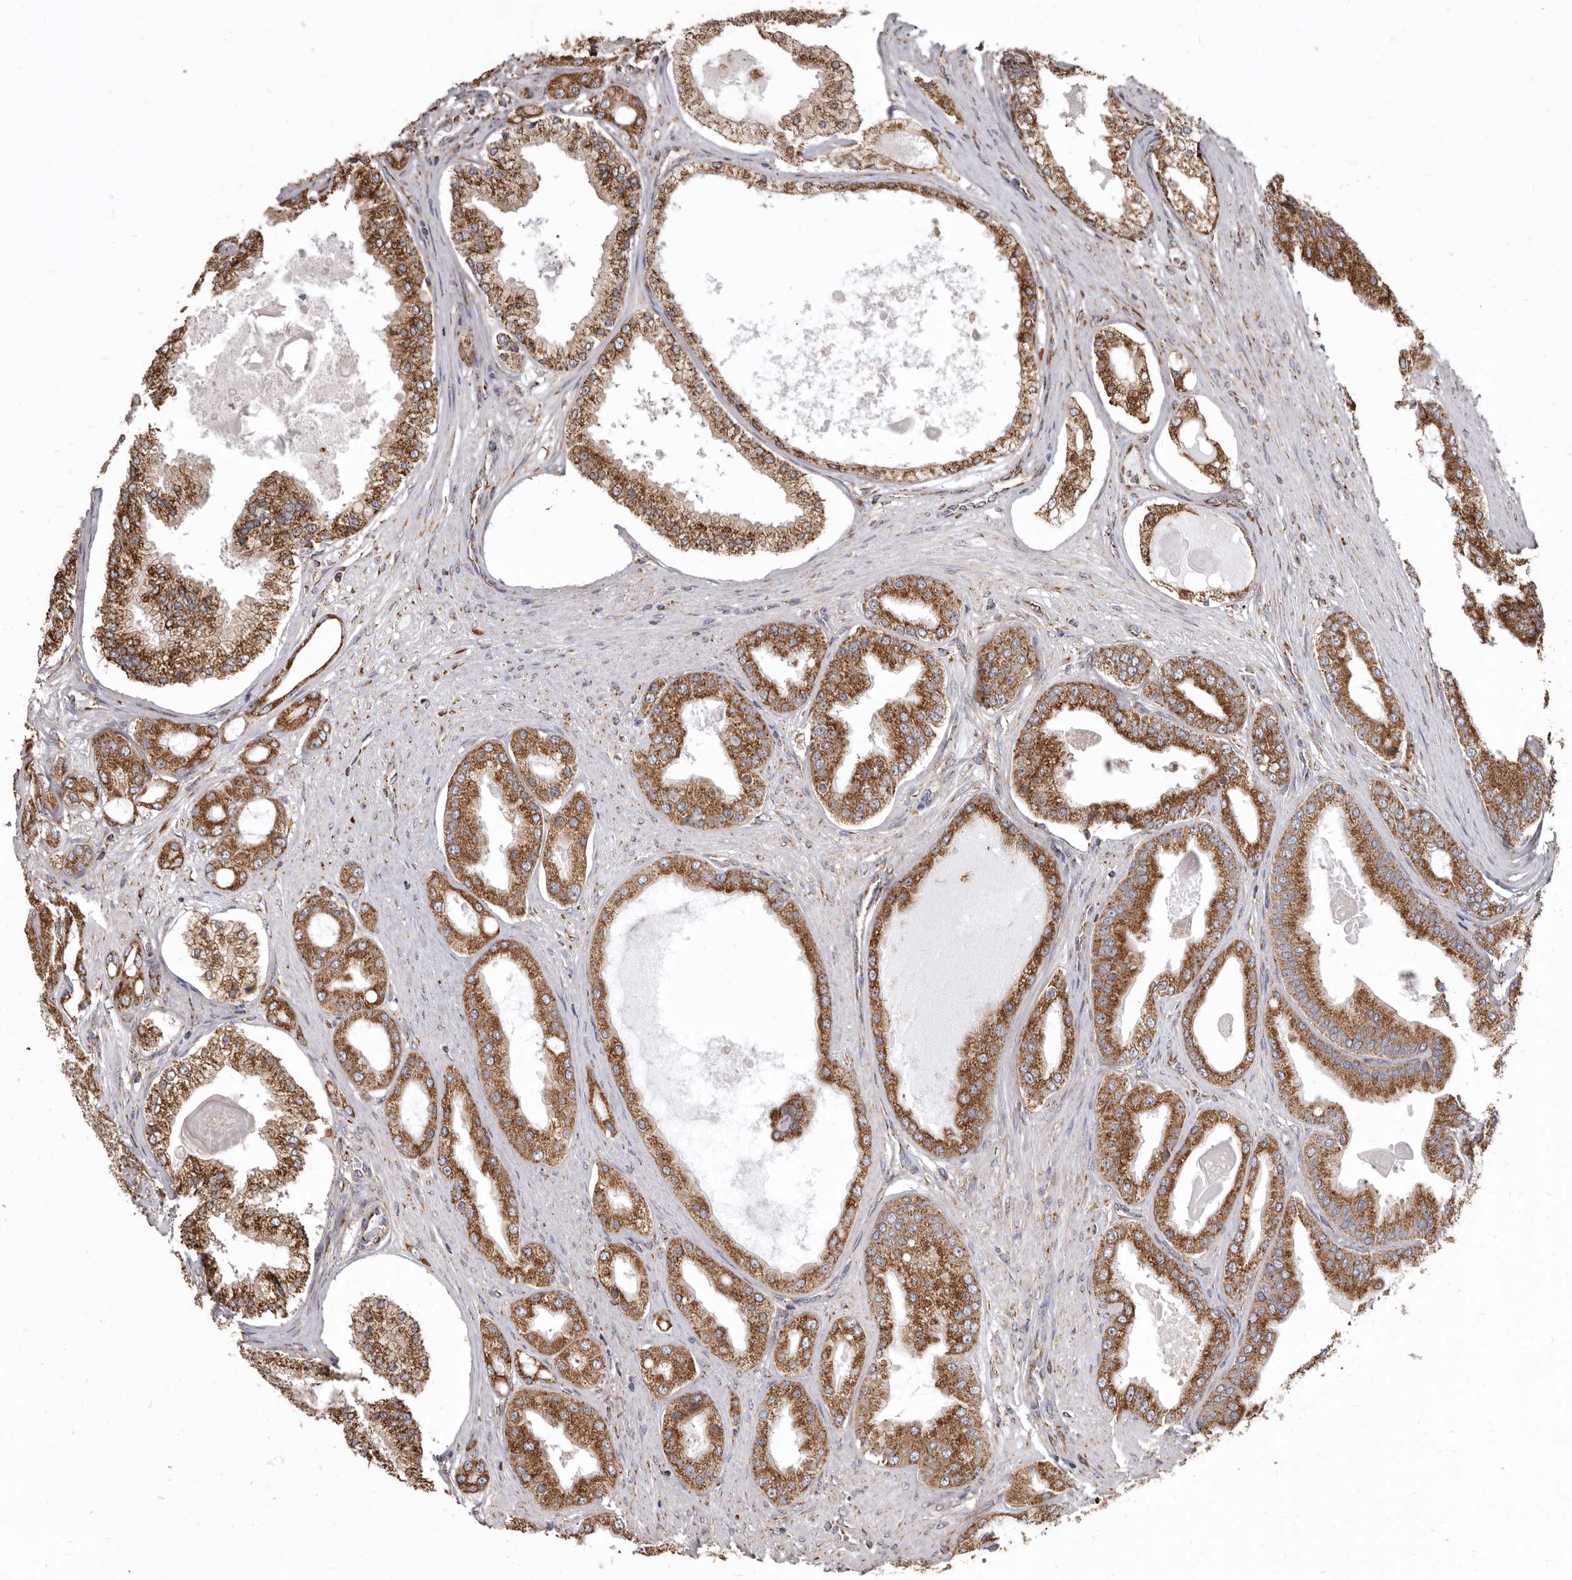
{"staining": {"intensity": "strong", "quantity": ">75%", "location": "cytoplasmic/membranous"}, "tissue": "prostate cancer", "cell_type": "Tumor cells", "image_type": "cancer", "snomed": [{"axis": "morphology", "description": "Adenocarcinoma, High grade"}, {"axis": "topography", "description": "Prostate"}], "caption": "A high-resolution micrograph shows immunohistochemistry (IHC) staining of prostate cancer (adenocarcinoma (high-grade)), which shows strong cytoplasmic/membranous expression in approximately >75% of tumor cells.", "gene": "CDK5RAP3", "patient": {"sex": "male", "age": 60}}